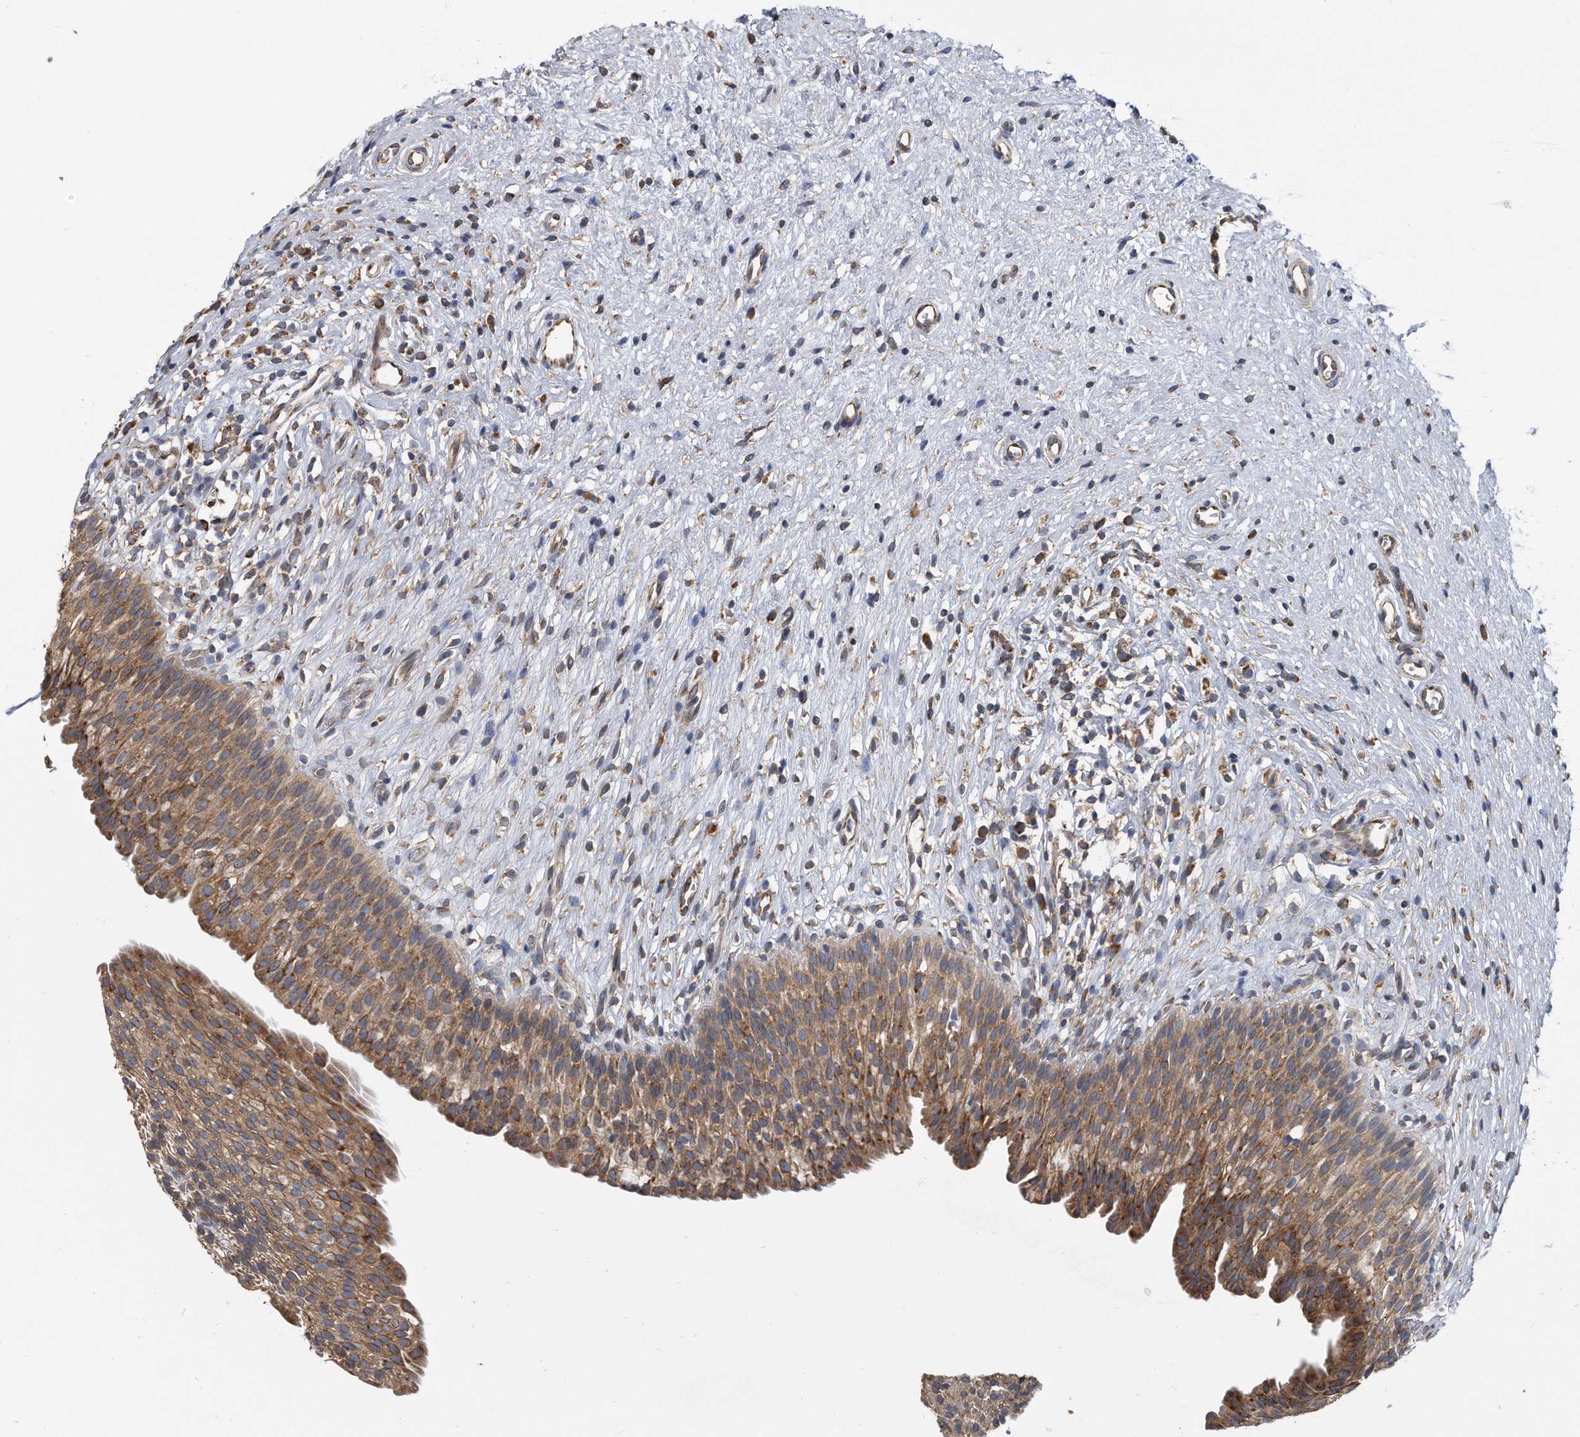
{"staining": {"intensity": "moderate", "quantity": ">75%", "location": "cytoplasmic/membranous"}, "tissue": "urinary bladder", "cell_type": "Urothelial cells", "image_type": "normal", "snomed": [{"axis": "morphology", "description": "Normal tissue, NOS"}, {"axis": "topography", "description": "Urinary bladder"}], "caption": "A photomicrograph of urinary bladder stained for a protein demonstrates moderate cytoplasmic/membranous brown staining in urothelial cells. Immunohistochemistry (ihc) stains the protein in brown and the nuclei are stained blue.", "gene": "CCDC47", "patient": {"sex": "male", "age": 1}}